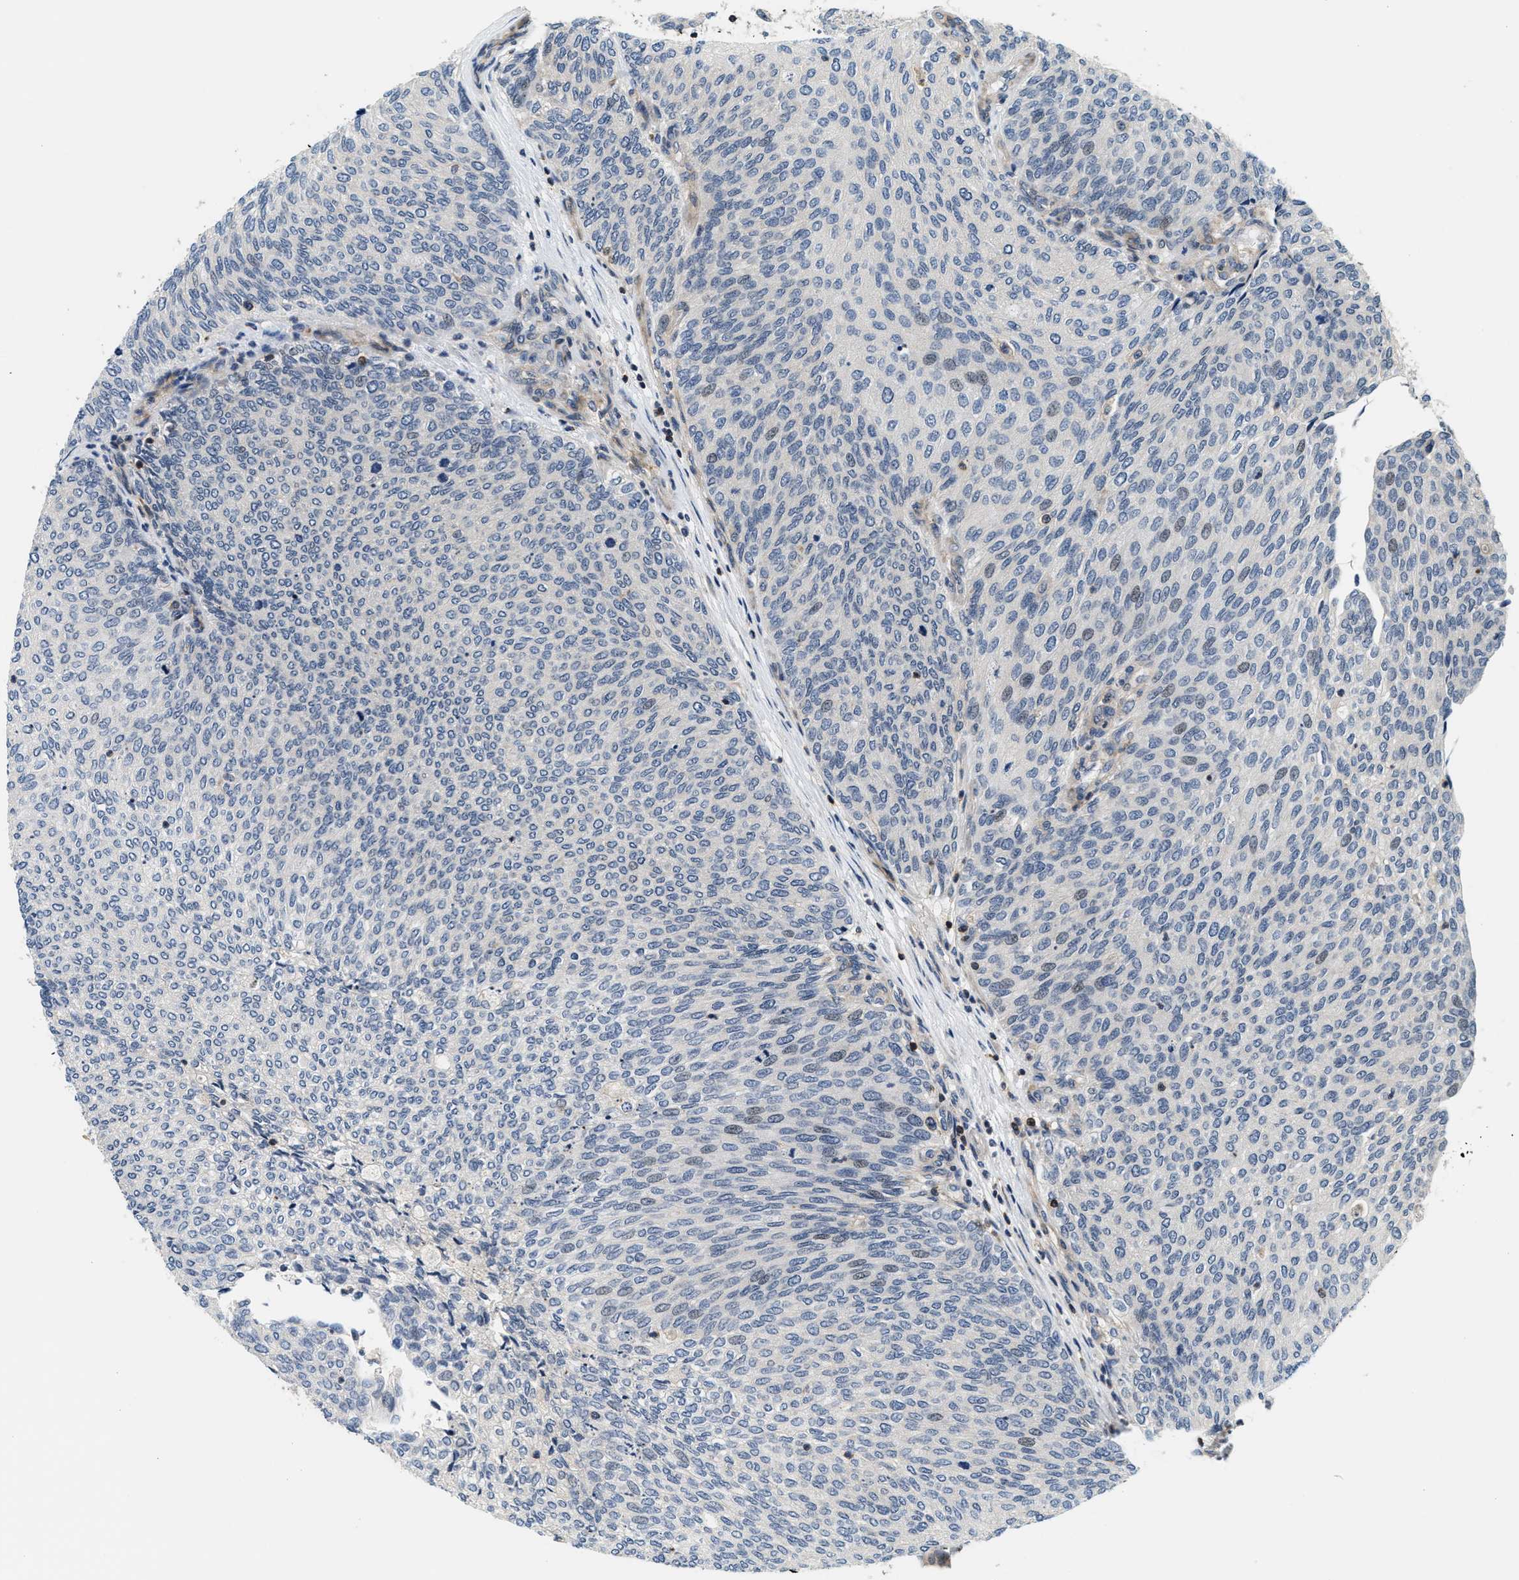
{"staining": {"intensity": "negative", "quantity": "none", "location": "none"}, "tissue": "urothelial cancer", "cell_type": "Tumor cells", "image_type": "cancer", "snomed": [{"axis": "morphology", "description": "Urothelial carcinoma, Low grade"}, {"axis": "topography", "description": "Urinary bladder"}], "caption": "High power microscopy micrograph of an IHC image of low-grade urothelial carcinoma, revealing no significant positivity in tumor cells.", "gene": "SAMD9", "patient": {"sex": "female", "age": 79}}